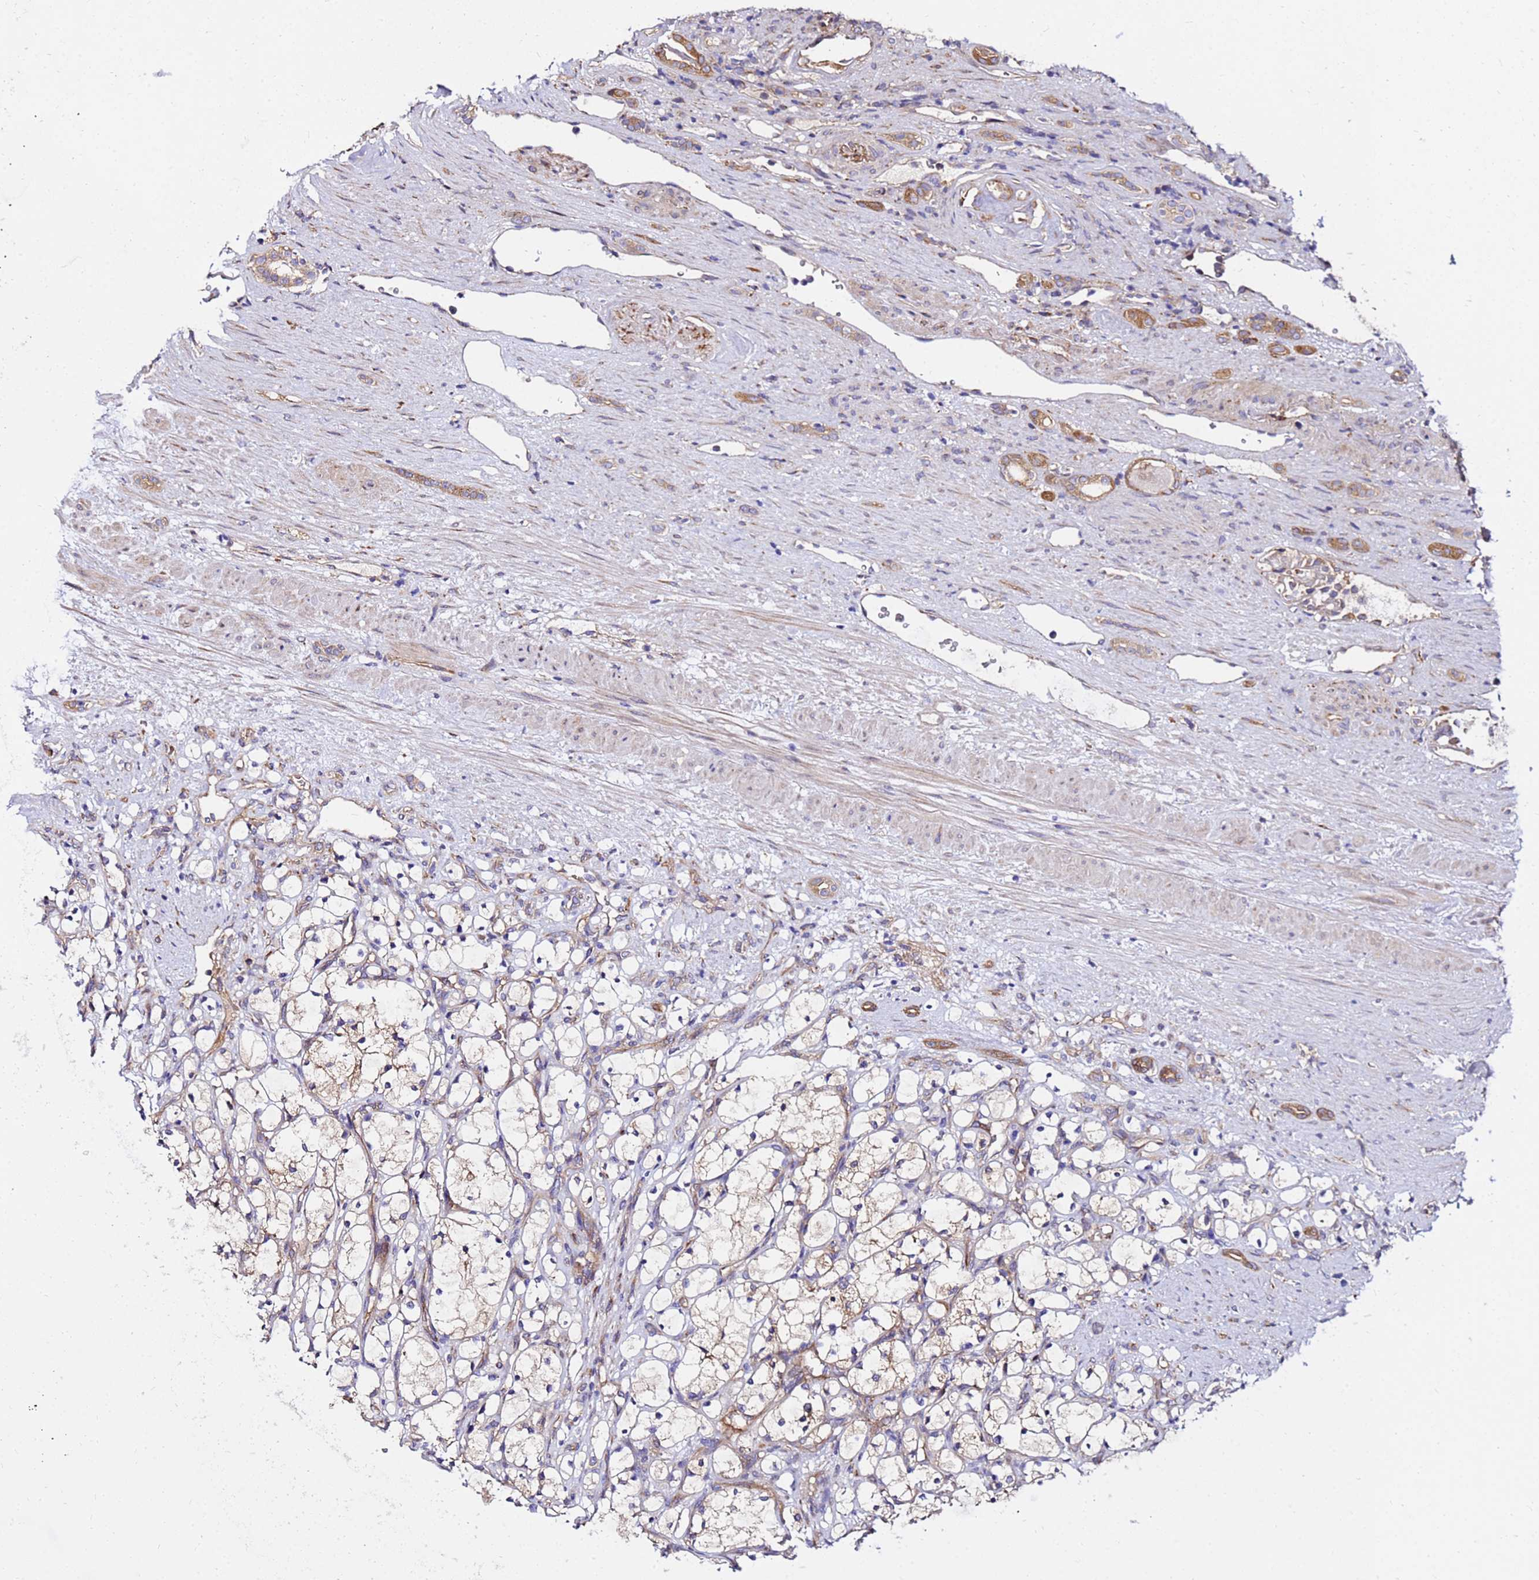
{"staining": {"intensity": "moderate", "quantity": "<25%", "location": "cytoplasmic/membranous"}, "tissue": "renal cancer", "cell_type": "Tumor cells", "image_type": "cancer", "snomed": [{"axis": "morphology", "description": "Adenocarcinoma, NOS"}, {"axis": "topography", "description": "Kidney"}], "caption": "An immunohistochemistry image of tumor tissue is shown. Protein staining in brown labels moderate cytoplasmic/membranous positivity in renal cancer within tumor cells.", "gene": "WWC2", "patient": {"sex": "female", "age": 69}}